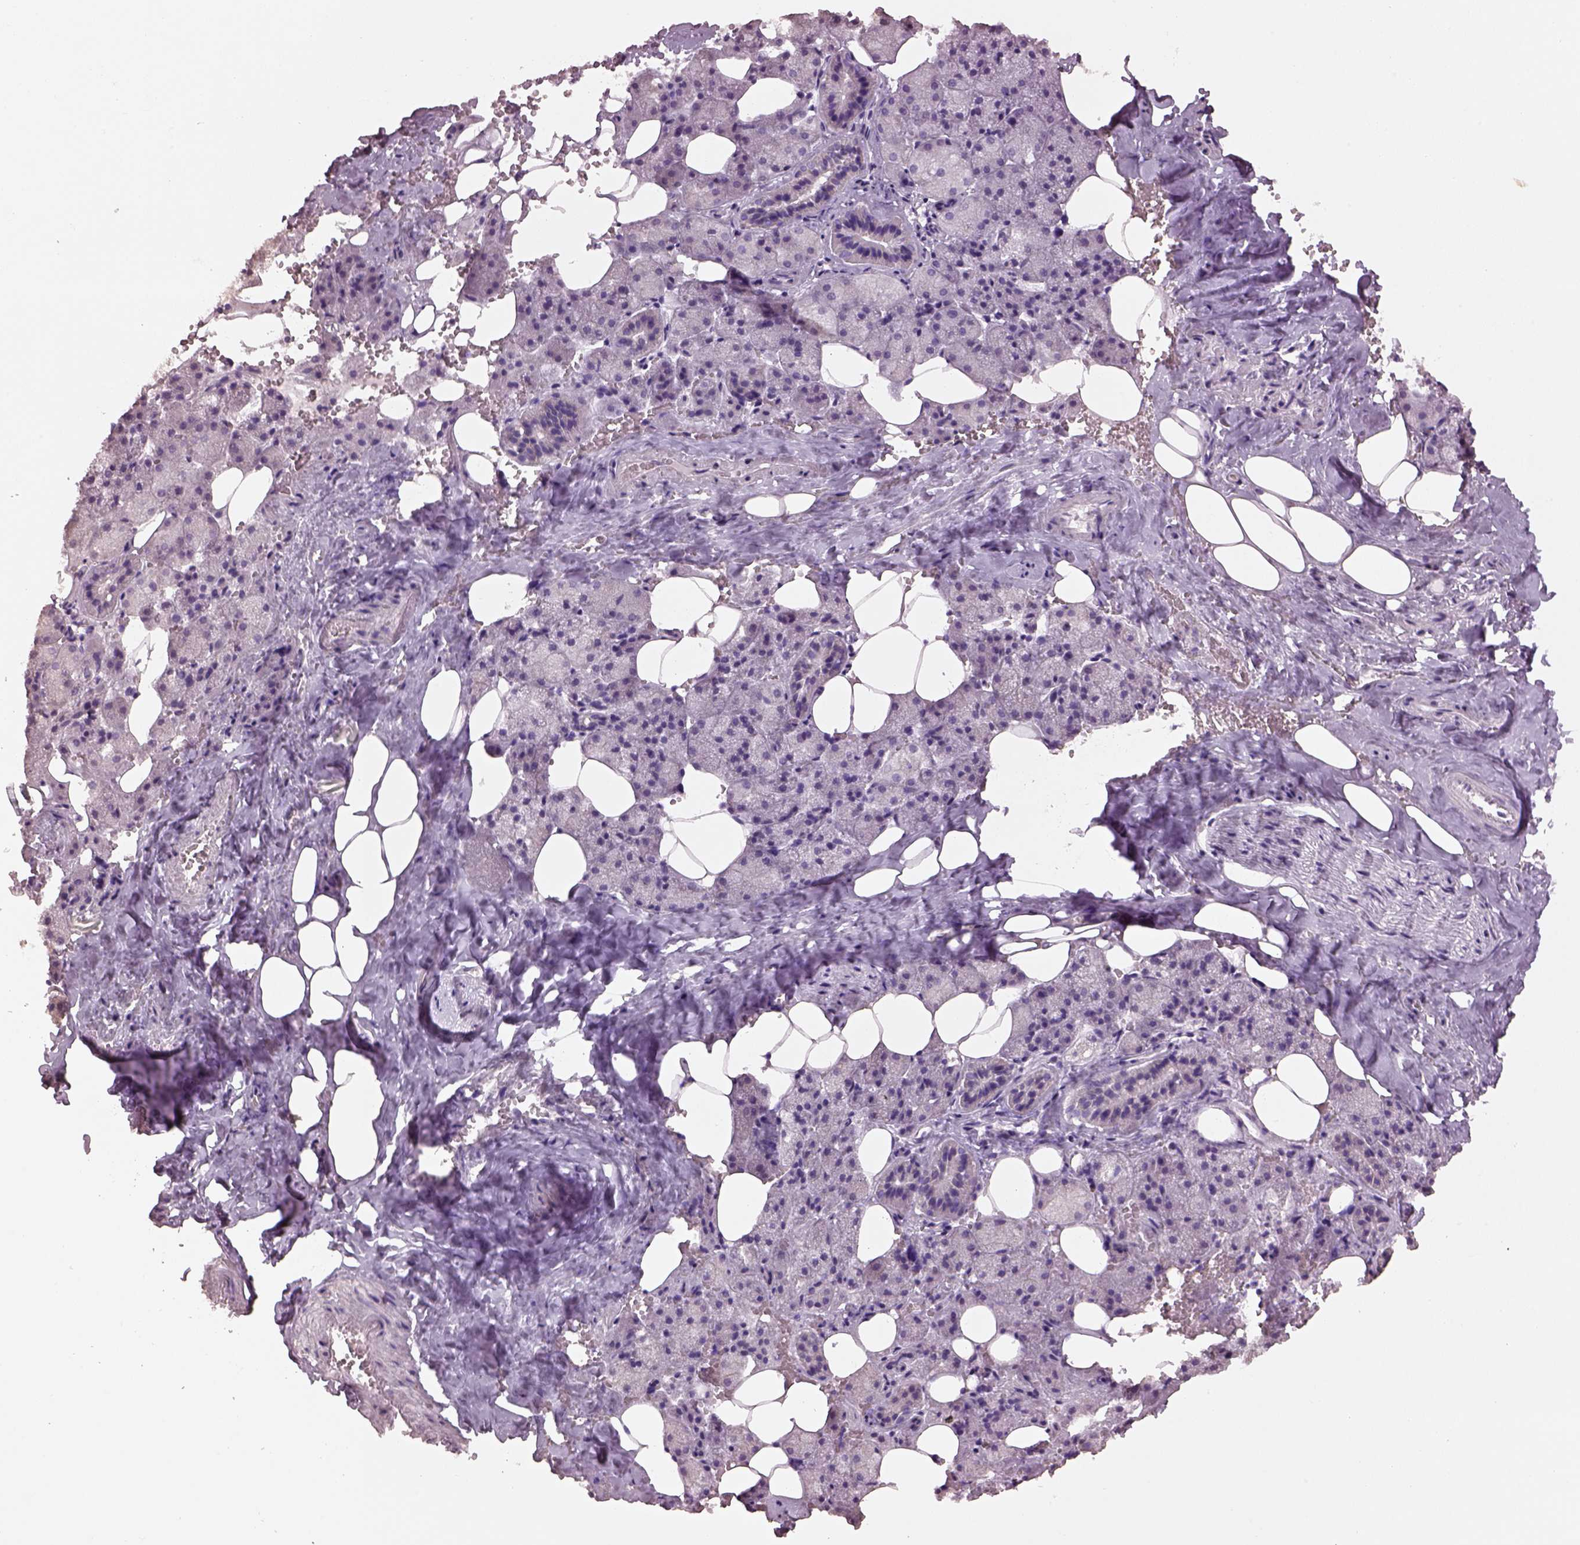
{"staining": {"intensity": "negative", "quantity": "none", "location": "none"}, "tissue": "salivary gland", "cell_type": "Glandular cells", "image_type": "normal", "snomed": [{"axis": "morphology", "description": "Normal tissue, NOS"}, {"axis": "topography", "description": "Salivary gland"}], "caption": "Glandular cells are negative for brown protein staining in normal salivary gland. Nuclei are stained in blue.", "gene": "KCNIP3", "patient": {"sex": "male", "age": 38}}